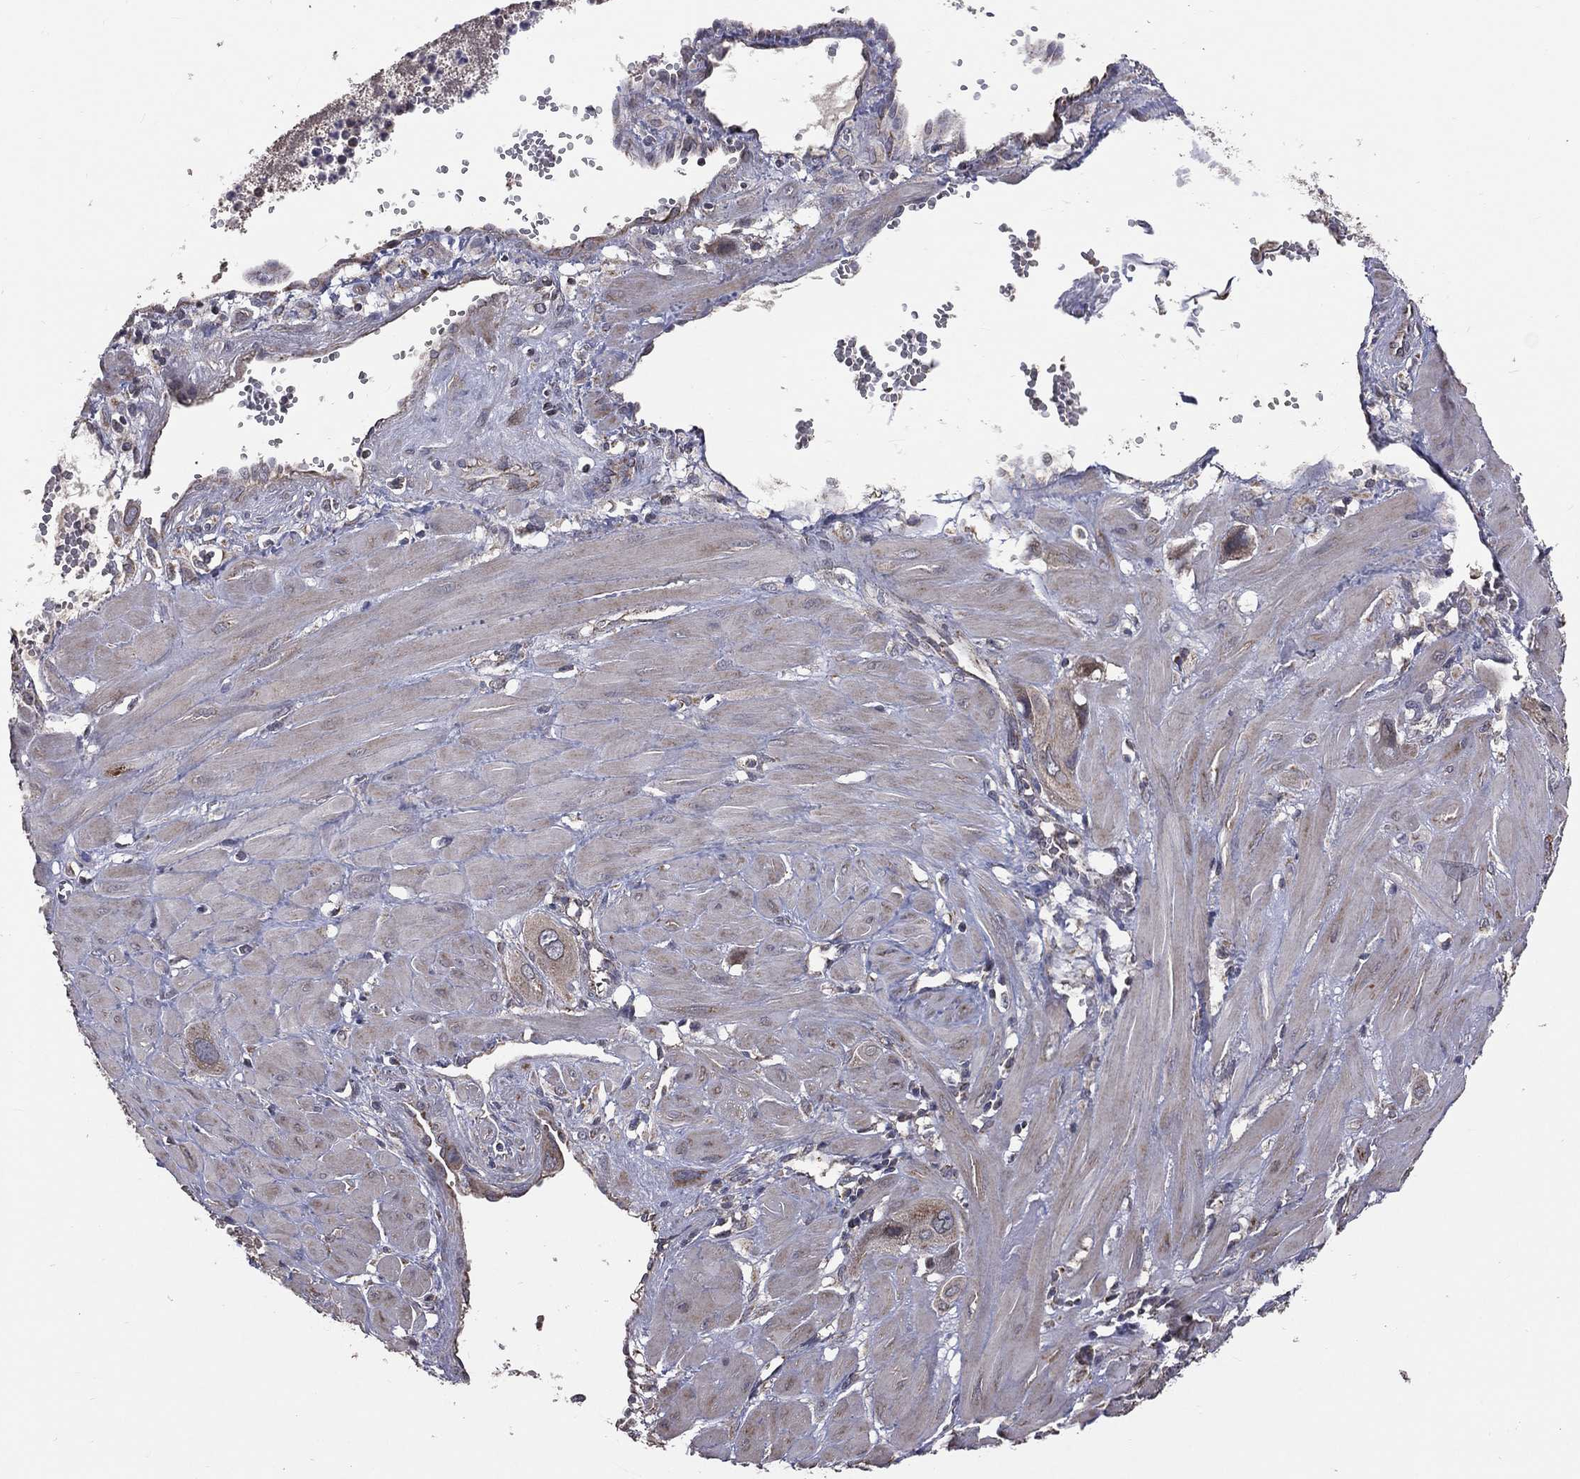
{"staining": {"intensity": "negative", "quantity": "none", "location": "none"}, "tissue": "cervical cancer", "cell_type": "Tumor cells", "image_type": "cancer", "snomed": [{"axis": "morphology", "description": "Squamous cell carcinoma, NOS"}, {"axis": "topography", "description": "Cervix"}], "caption": "Cervical cancer (squamous cell carcinoma) was stained to show a protein in brown. There is no significant positivity in tumor cells. (DAB immunohistochemistry (IHC) visualized using brightfield microscopy, high magnification).", "gene": "MRPL46", "patient": {"sex": "female", "age": 34}}